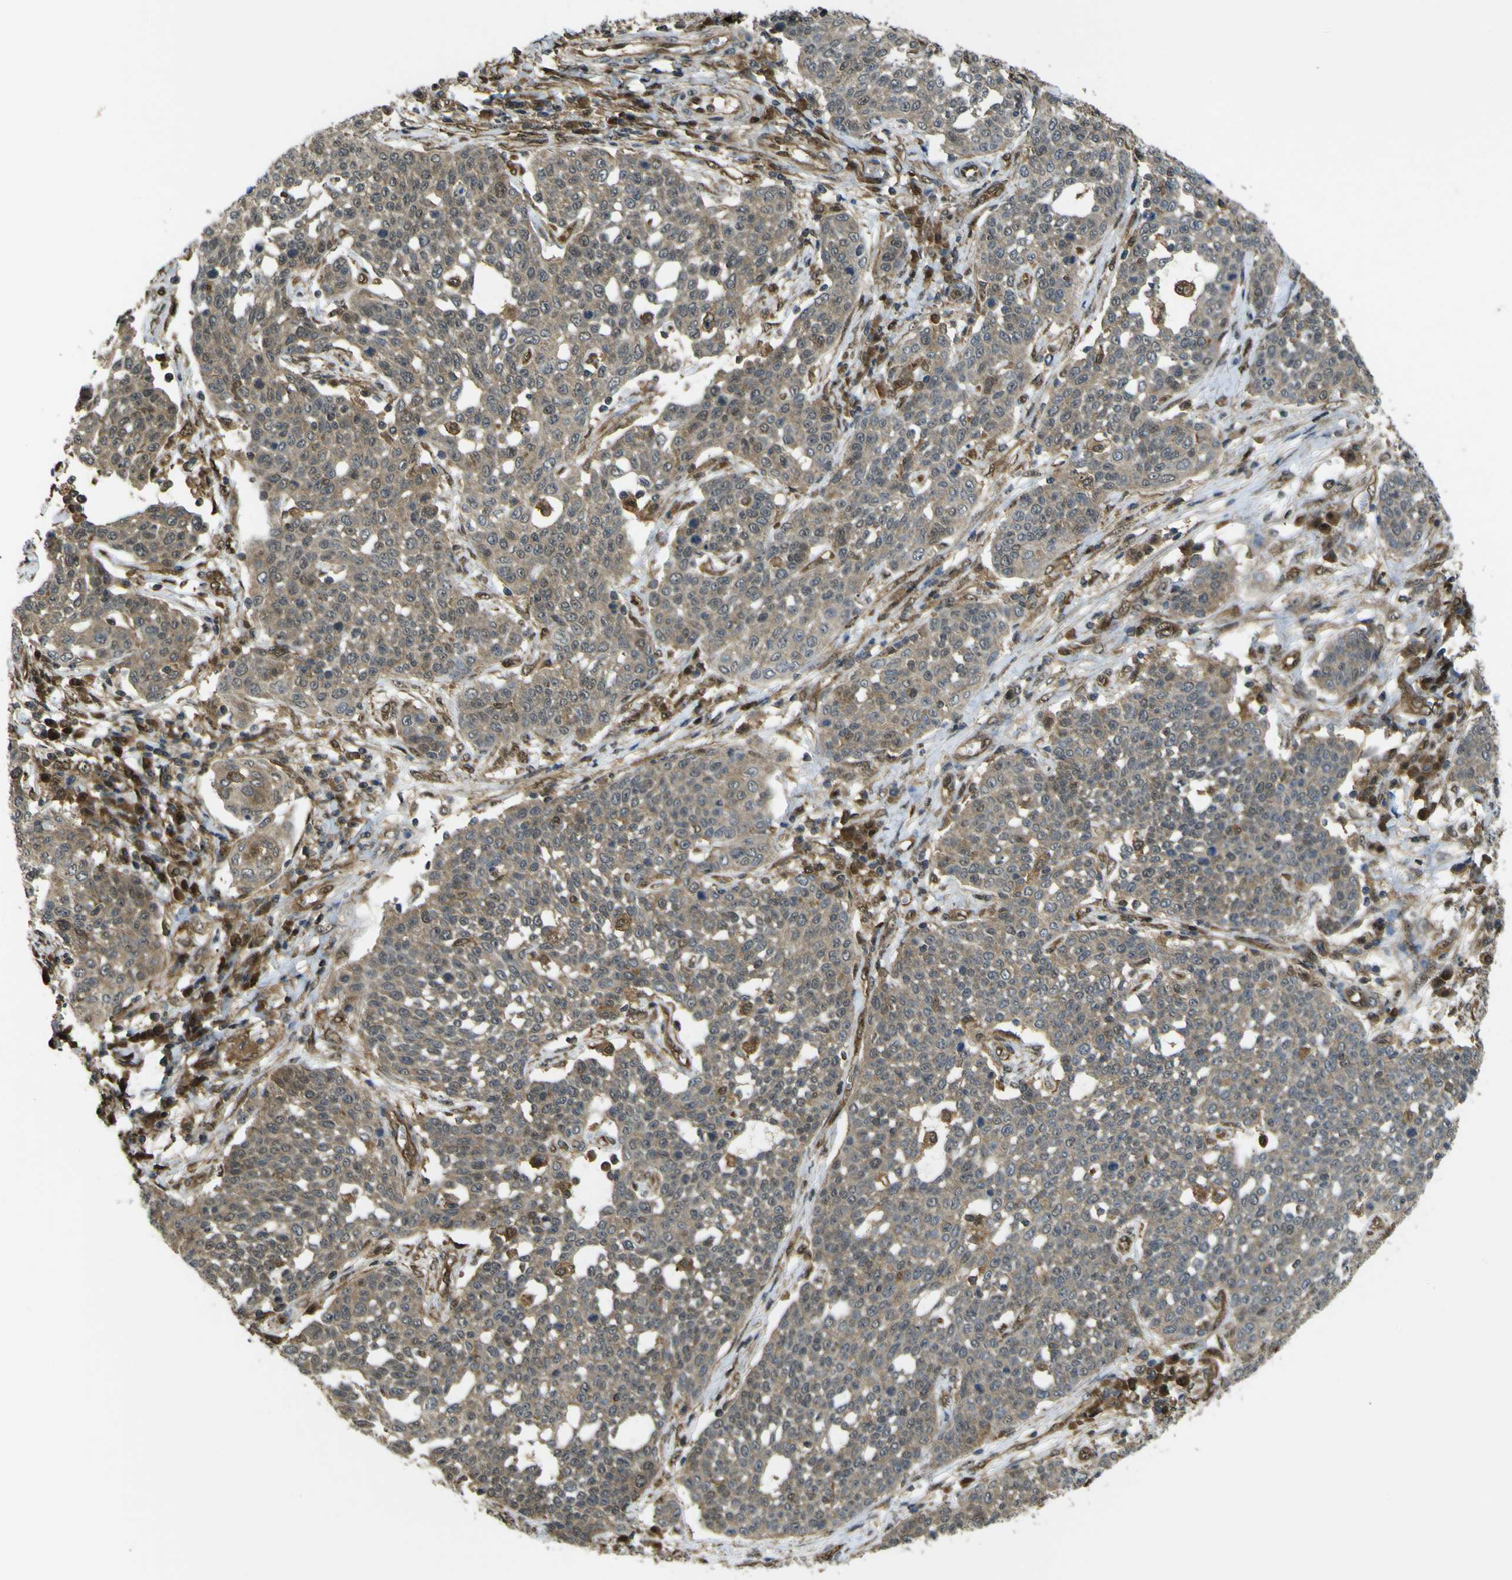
{"staining": {"intensity": "weak", "quantity": ">75%", "location": "cytoplasmic/membranous"}, "tissue": "cervical cancer", "cell_type": "Tumor cells", "image_type": "cancer", "snomed": [{"axis": "morphology", "description": "Squamous cell carcinoma, NOS"}, {"axis": "topography", "description": "Cervix"}], "caption": "This image displays immunohistochemistry staining of cervical squamous cell carcinoma, with low weak cytoplasmic/membranous positivity in about >75% of tumor cells.", "gene": "YWHAG", "patient": {"sex": "female", "age": 34}}